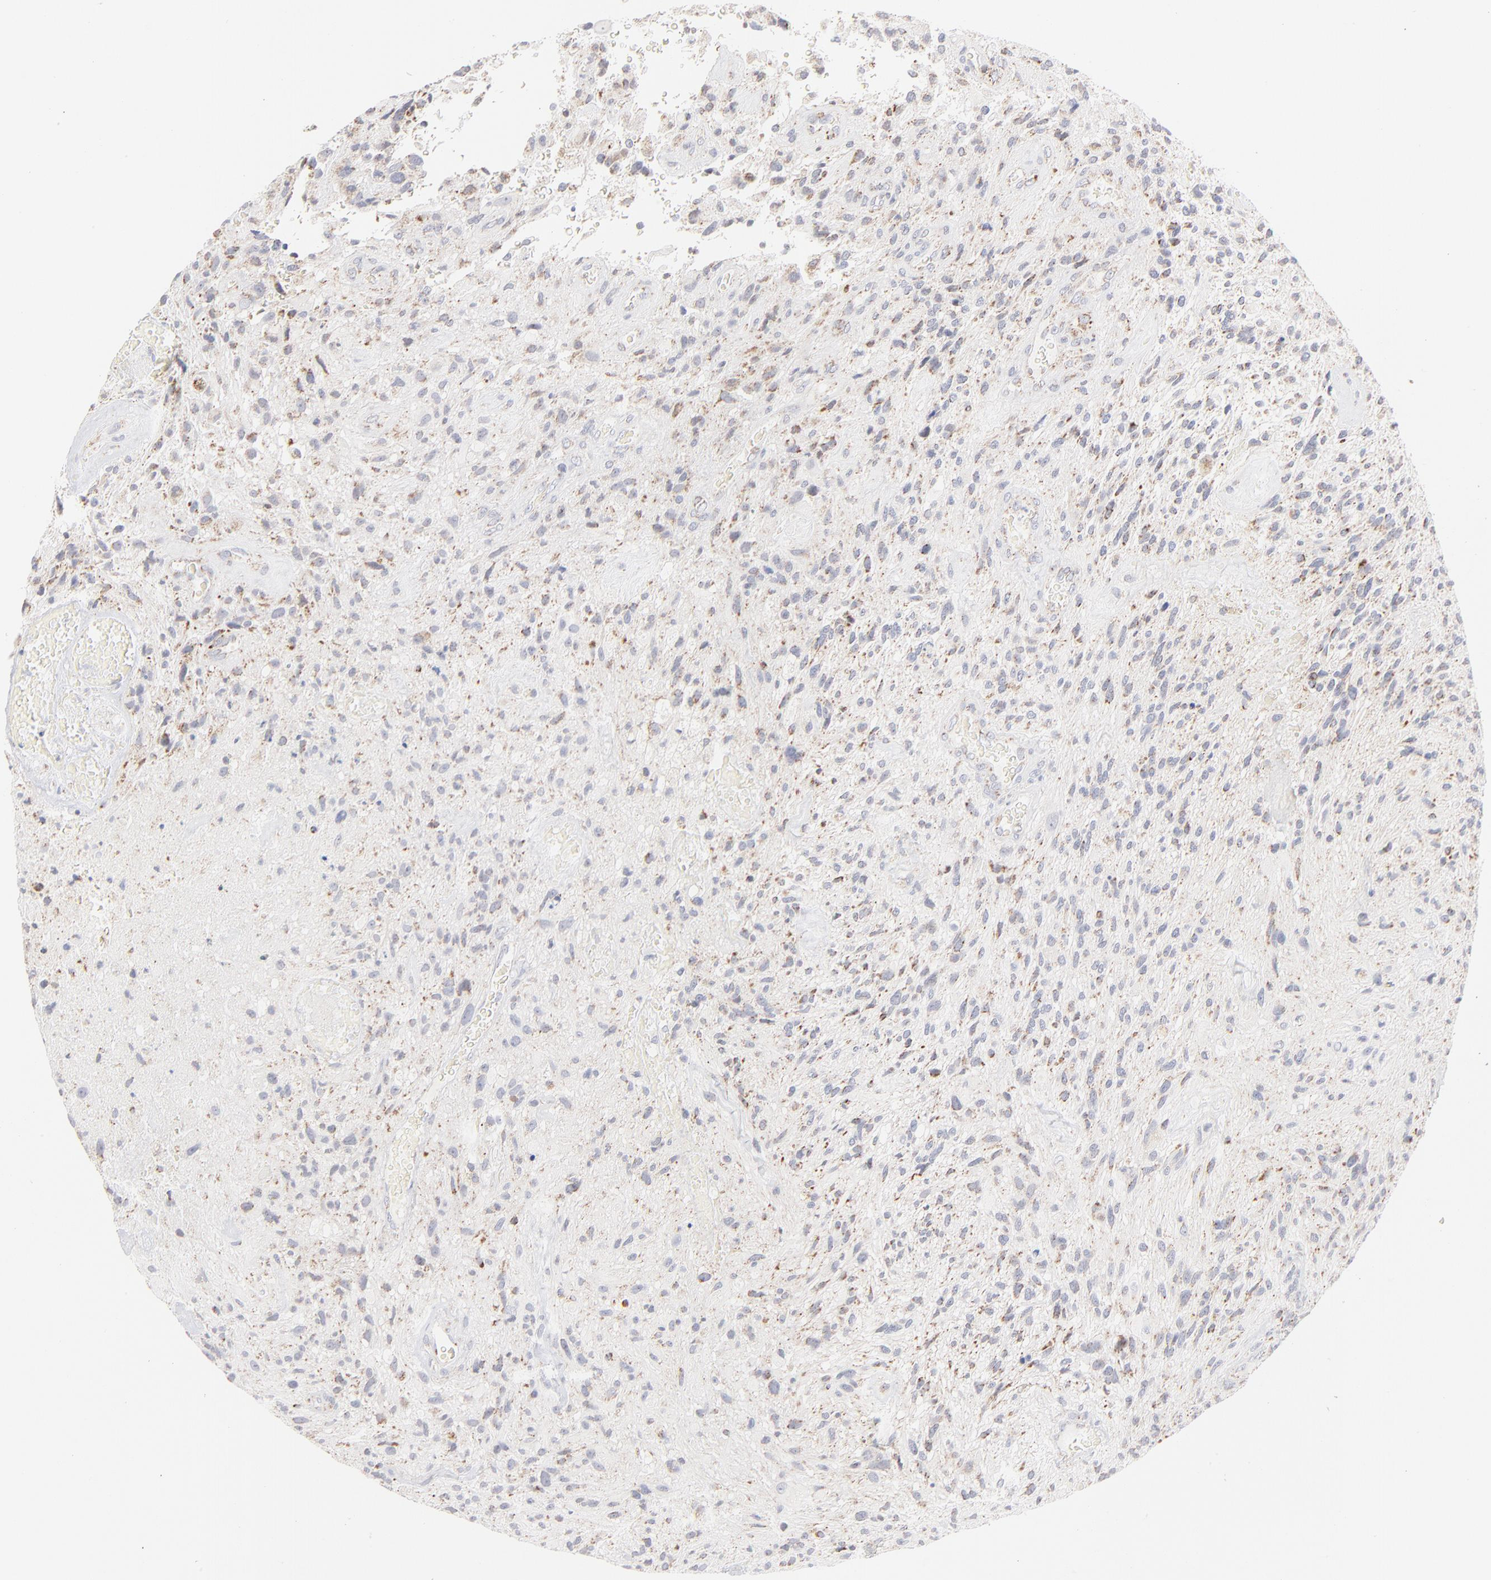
{"staining": {"intensity": "moderate", "quantity": "25%-75%", "location": "cytoplasmic/membranous"}, "tissue": "glioma", "cell_type": "Tumor cells", "image_type": "cancer", "snomed": [{"axis": "morphology", "description": "Normal tissue, NOS"}, {"axis": "morphology", "description": "Glioma, malignant, High grade"}, {"axis": "topography", "description": "Cerebral cortex"}], "caption": "Approximately 25%-75% of tumor cells in human malignant high-grade glioma show moderate cytoplasmic/membranous protein staining as visualized by brown immunohistochemical staining.", "gene": "MRPL58", "patient": {"sex": "male", "age": 75}}